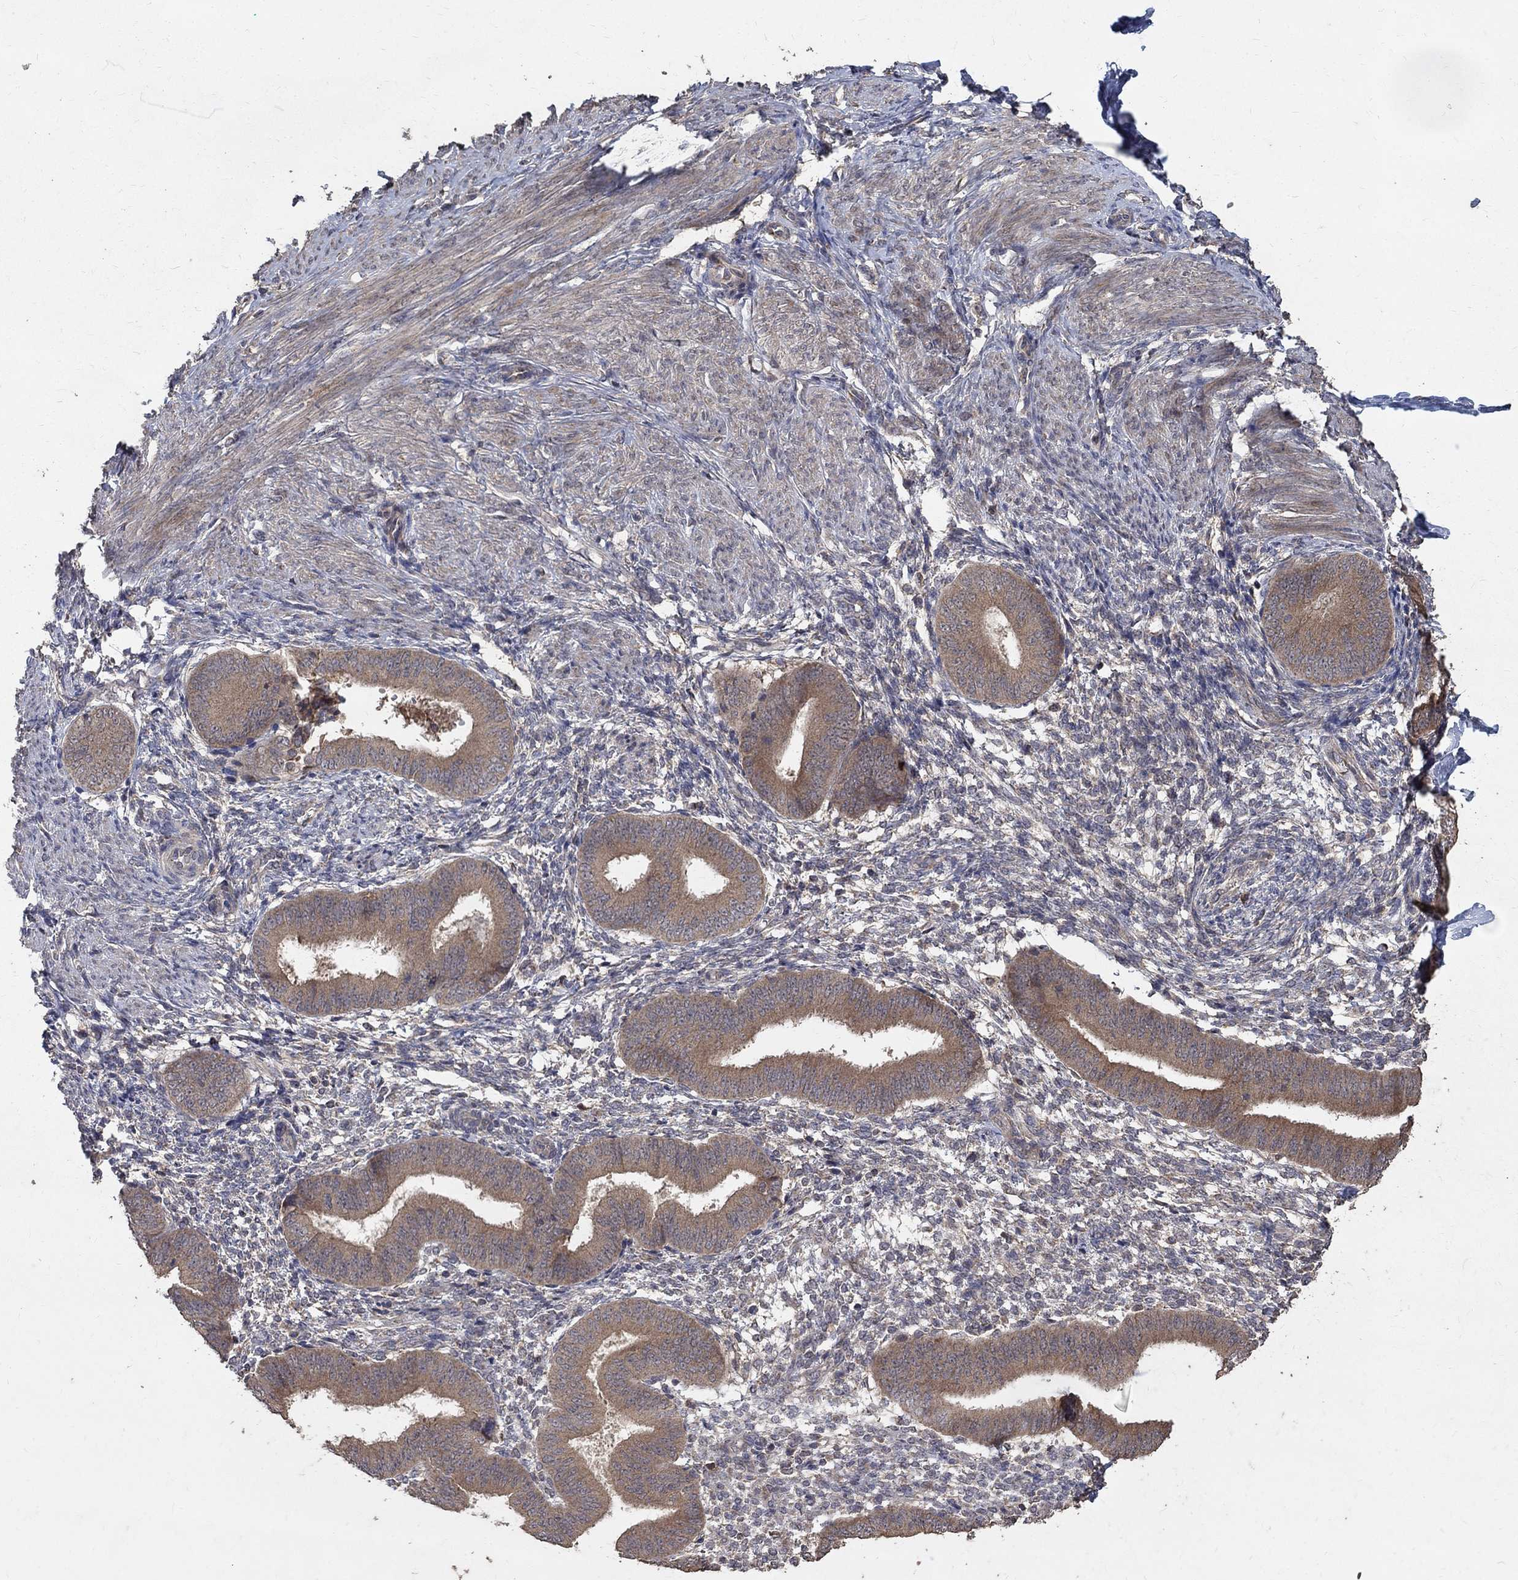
{"staining": {"intensity": "weak", "quantity": "25%-75%", "location": "cytoplasmic/membranous"}, "tissue": "endometrium", "cell_type": "Cells in endometrial stroma", "image_type": "normal", "snomed": [{"axis": "morphology", "description": "Normal tissue, NOS"}, {"axis": "topography", "description": "Endometrium"}], "caption": "Protein staining of normal endometrium displays weak cytoplasmic/membranous positivity in about 25%-75% of cells in endometrial stroma. (DAB (3,3'-diaminobenzidine) IHC with brightfield microscopy, high magnification).", "gene": "C17orf75", "patient": {"sex": "female", "age": 47}}